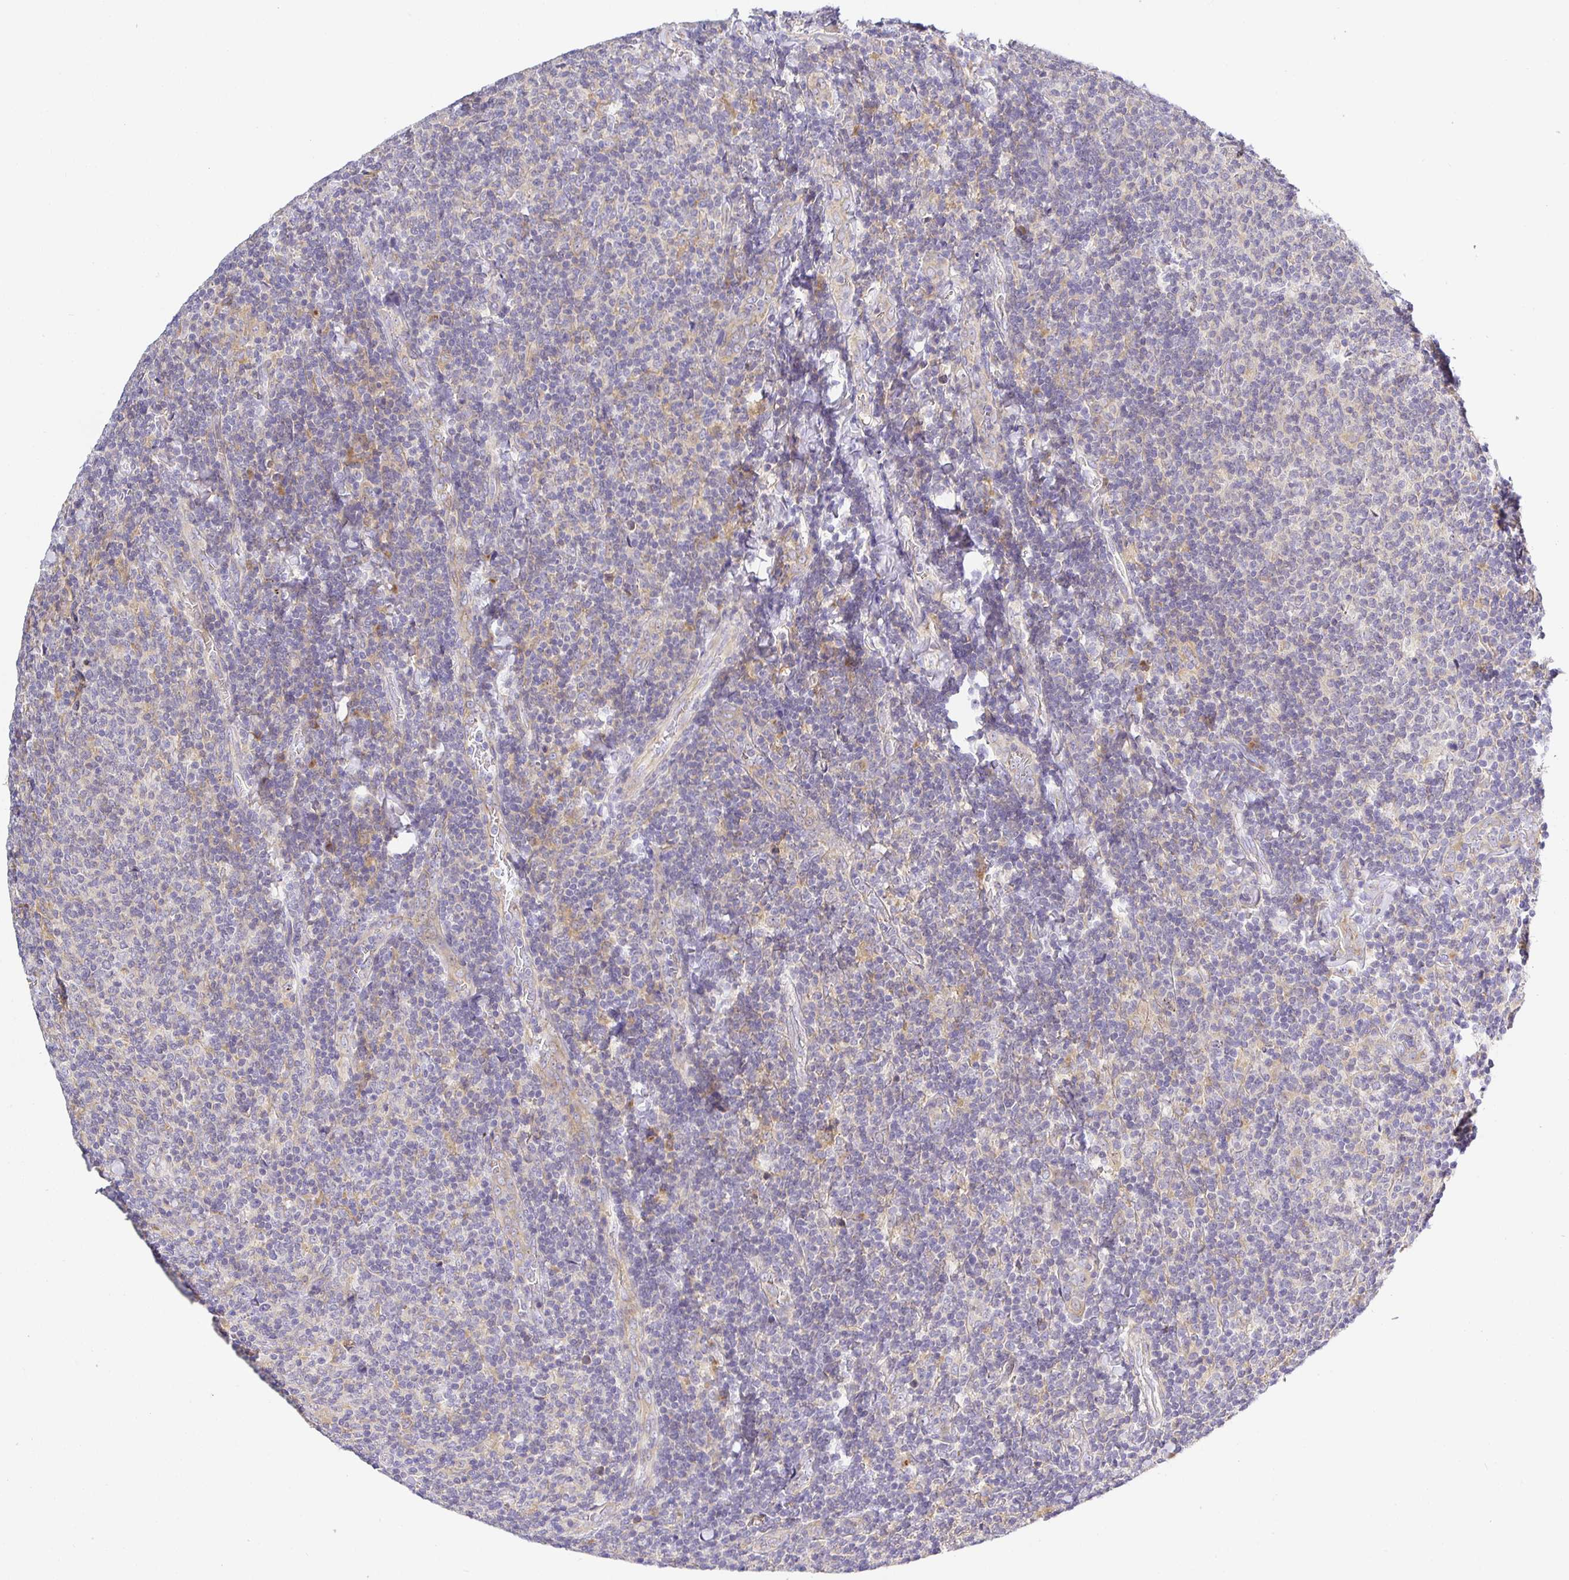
{"staining": {"intensity": "weak", "quantity": "<25%", "location": "cytoplasmic/membranous"}, "tissue": "lymphoma", "cell_type": "Tumor cells", "image_type": "cancer", "snomed": [{"axis": "morphology", "description": "Malignant lymphoma, non-Hodgkin's type, Low grade"}, {"axis": "topography", "description": "Lymph node"}], "caption": "Photomicrograph shows no significant protein positivity in tumor cells of malignant lymphoma, non-Hodgkin's type (low-grade).", "gene": "OPALIN", "patient": {"sex": "male", "age": 52}}